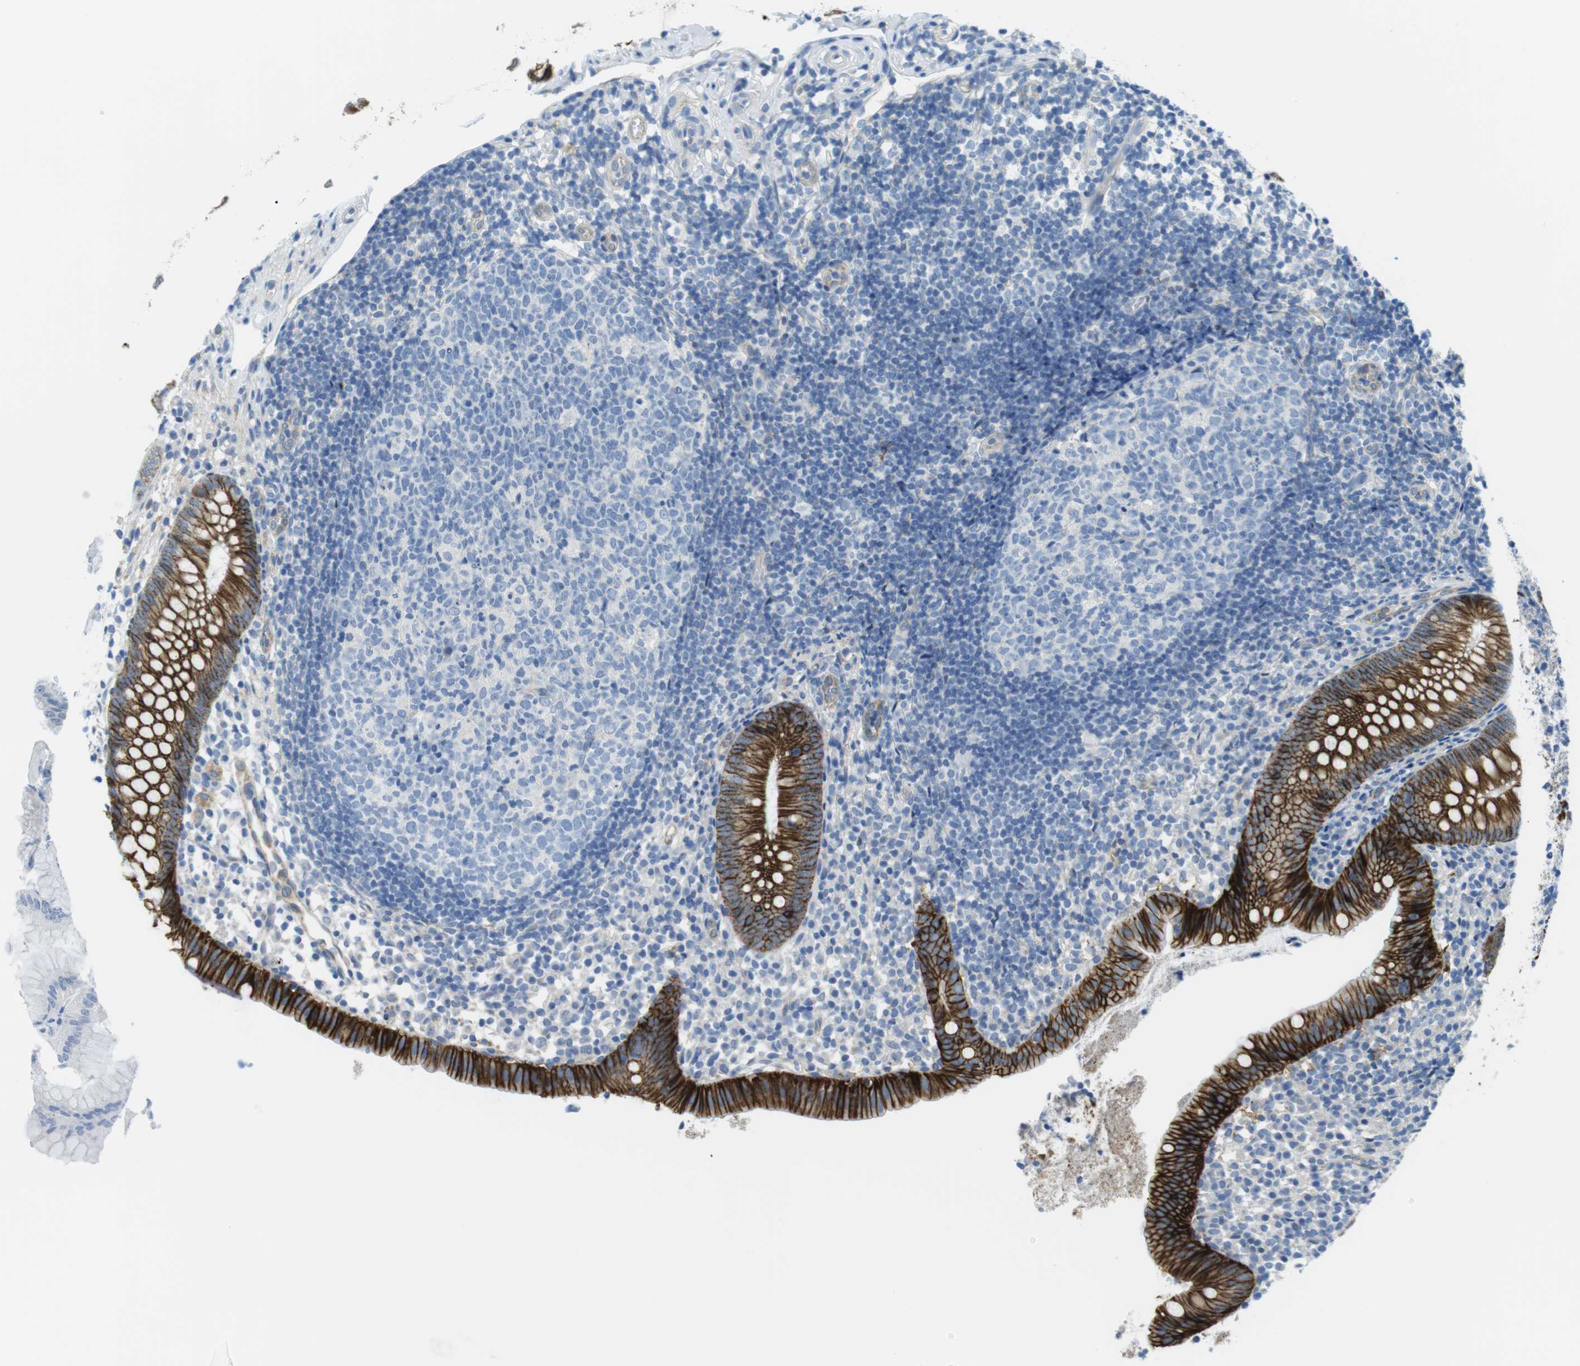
{"staining": {"intensity": "strong", "quantity": ">75%", "location": "cytoplasmic/membranous"}, "tissue": "appendix", "cell_type": "Glandular cells", "image_type": "normal", "snomed": [{"axis": "morphology", "description": "Normal tissue, NOS"}, {"axis": "topography", "description": "Appendix"}], "caption": "Appendix stained with immunohistochemistry displays strong cytoplasmic/membranous staining in approximately >75% of glandular cells. Nuclei are stained in blue.", "gene": "CDH8", "patient": {"sex": "female", "age": 20}}